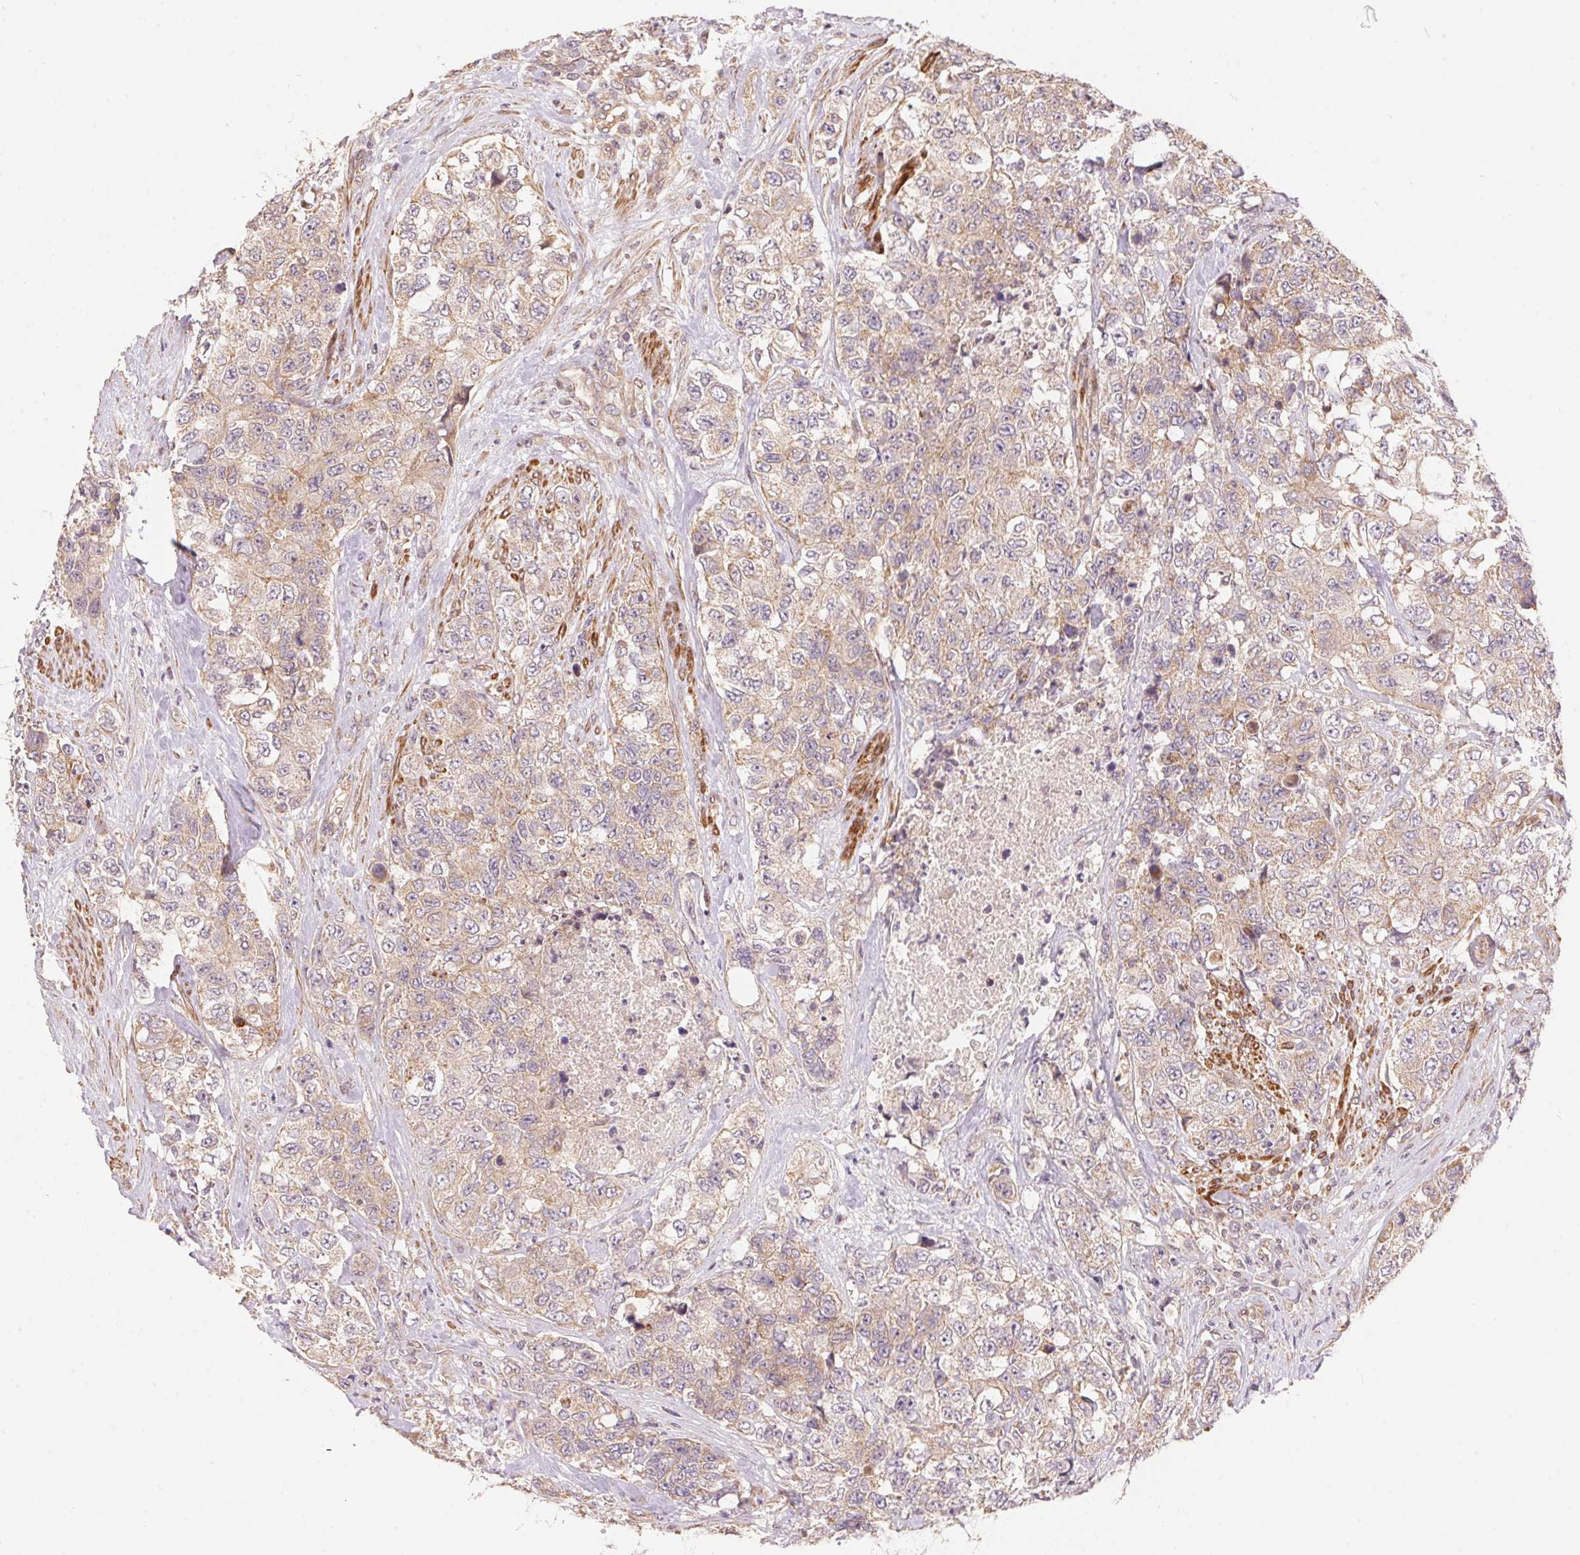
{"staining": {"intensity": "weak", "quantity": "25%-75%", "location": "cytoplasmic/membranous"}, "tissue": "urothelial cancer", "cell_type": "Tumor cells", "image_type": "cancer", "snomed": [{"axis": "morphology", "description": "Urothelial carcinoma, High grade"}, {"axis": "topography", "description": "Urinary bladder"}], "caption": "Urothelial cancer stained with DAB (3,3'-diaminobenzidine) IHC shows low levels of weak cytoplasmic/membranous expression in about 25%-75% of tumor cells.", "gene": "TNIP2", "patient": {"sex": "female", "age": 78}}